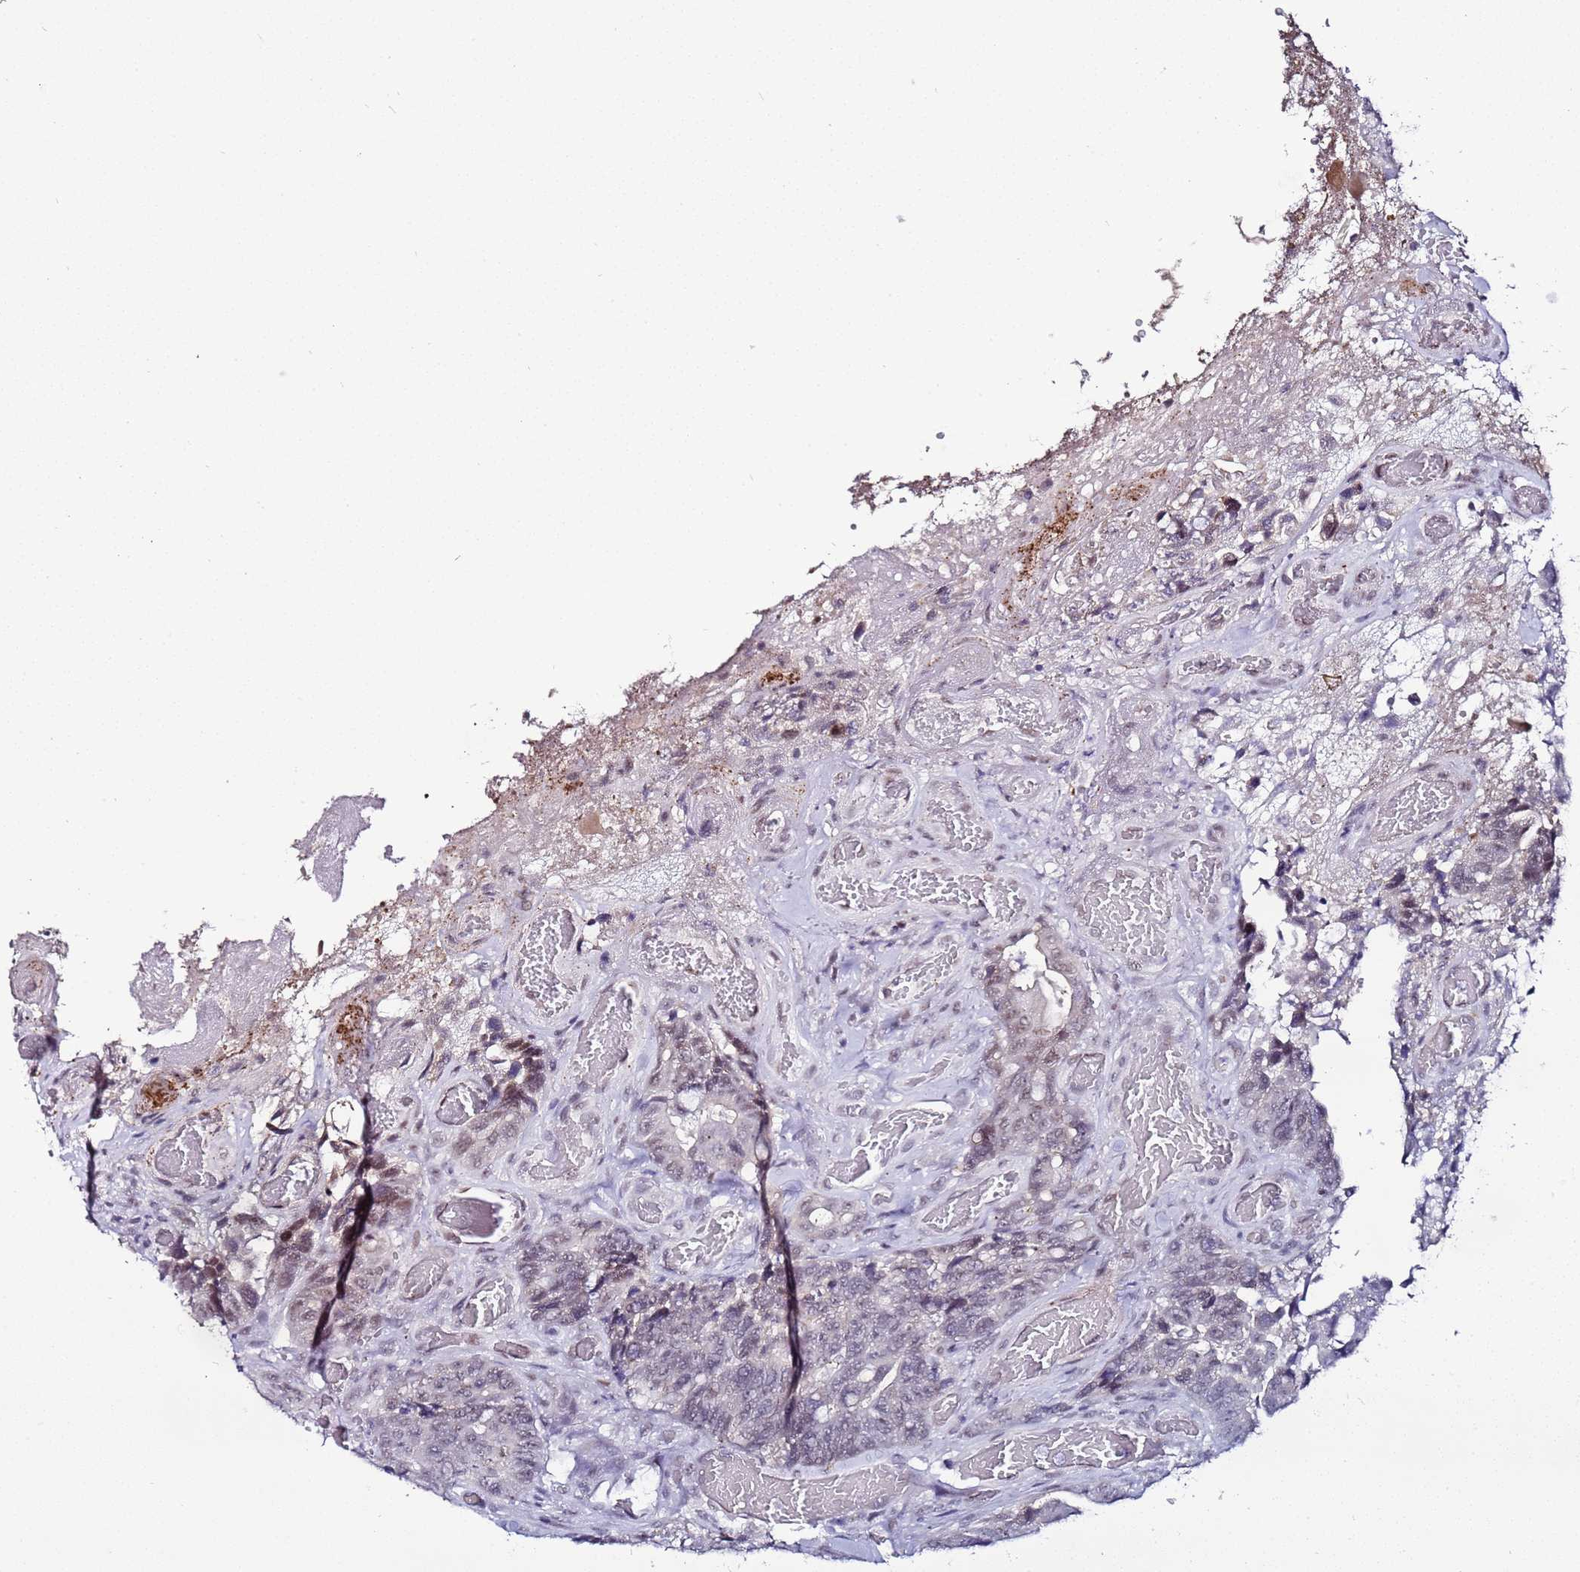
{"staining": {"intensity": "negative", "quantity": "none", "location": "none"}, "tissue": "colorectal cancer", "cell_type": "Tumor cells", "image_type": "cancer", "snomed": [{"axis": "morphology", "description": "Adenocarcinoma, NOS"}, {"axis": "topography", "description": "Colon"}], "caption": "Micrograph shows no significant protein staining in tumor cells of adenocarcinoma (colorectal).", "gene": "PSMA7", "patient": {"sex": "female", "age": 82}}